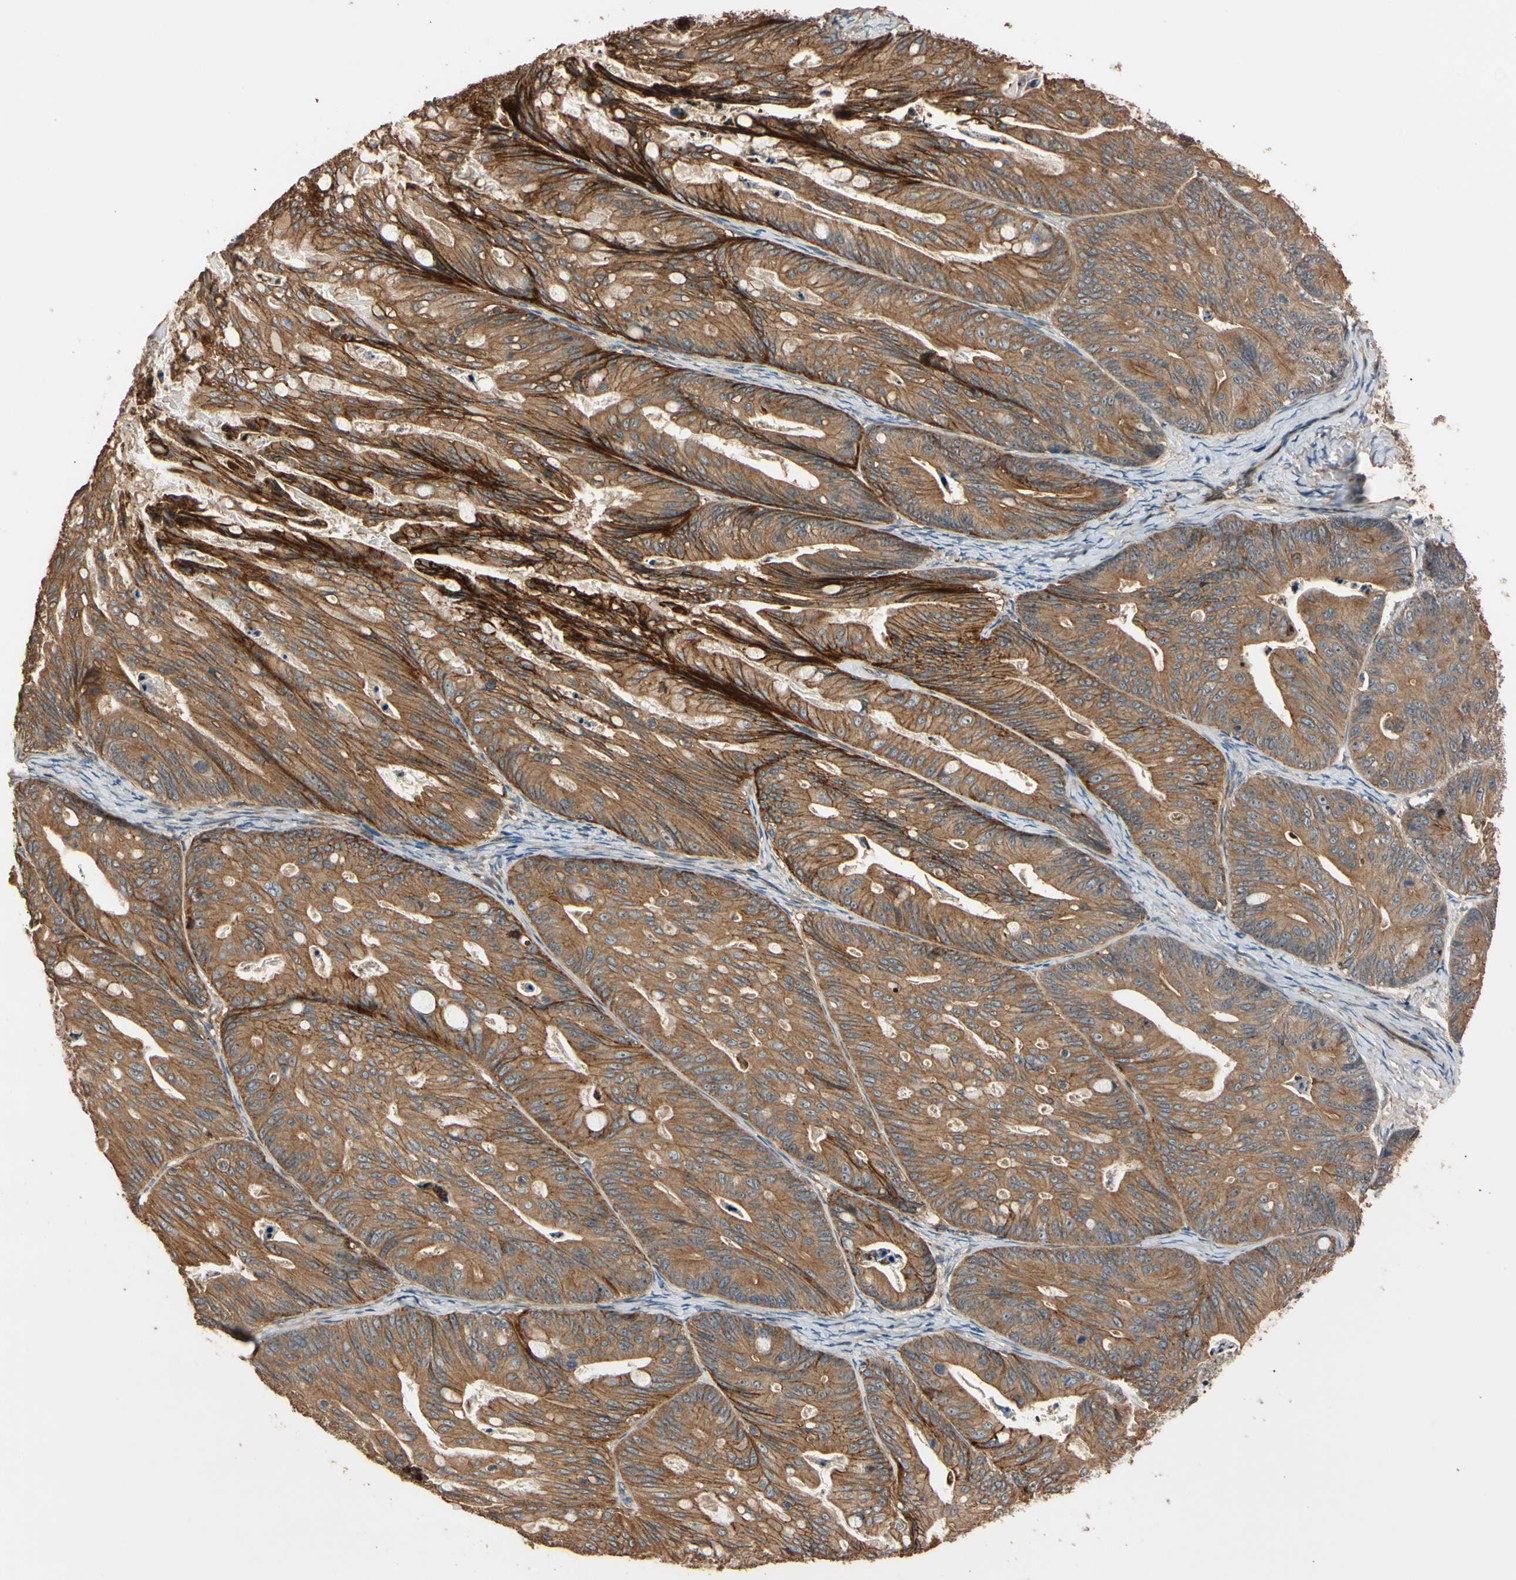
{"staining": {"intensity": "strong", "quantity": ">75%", "location": "cytoplasmic/membranous"}, "tissue": "ovarian cancer", "cell_type": "Tumor cells", "image_type": "cancer", "snomed": [{"axis": "morphology", "description": "Cystadenocarcinoma, mucinous, NOS"}, {"axis": "topography", "description": "Ovary"}], "caption": "Ovarian cancer stained with immunohistochemistry (IHC) demonstrates strong cytoplasmic/membranous positivity in about >75% of tumor cells.", "gene": "MGRN1", "patient": {"sex": "female", "age": 37}}